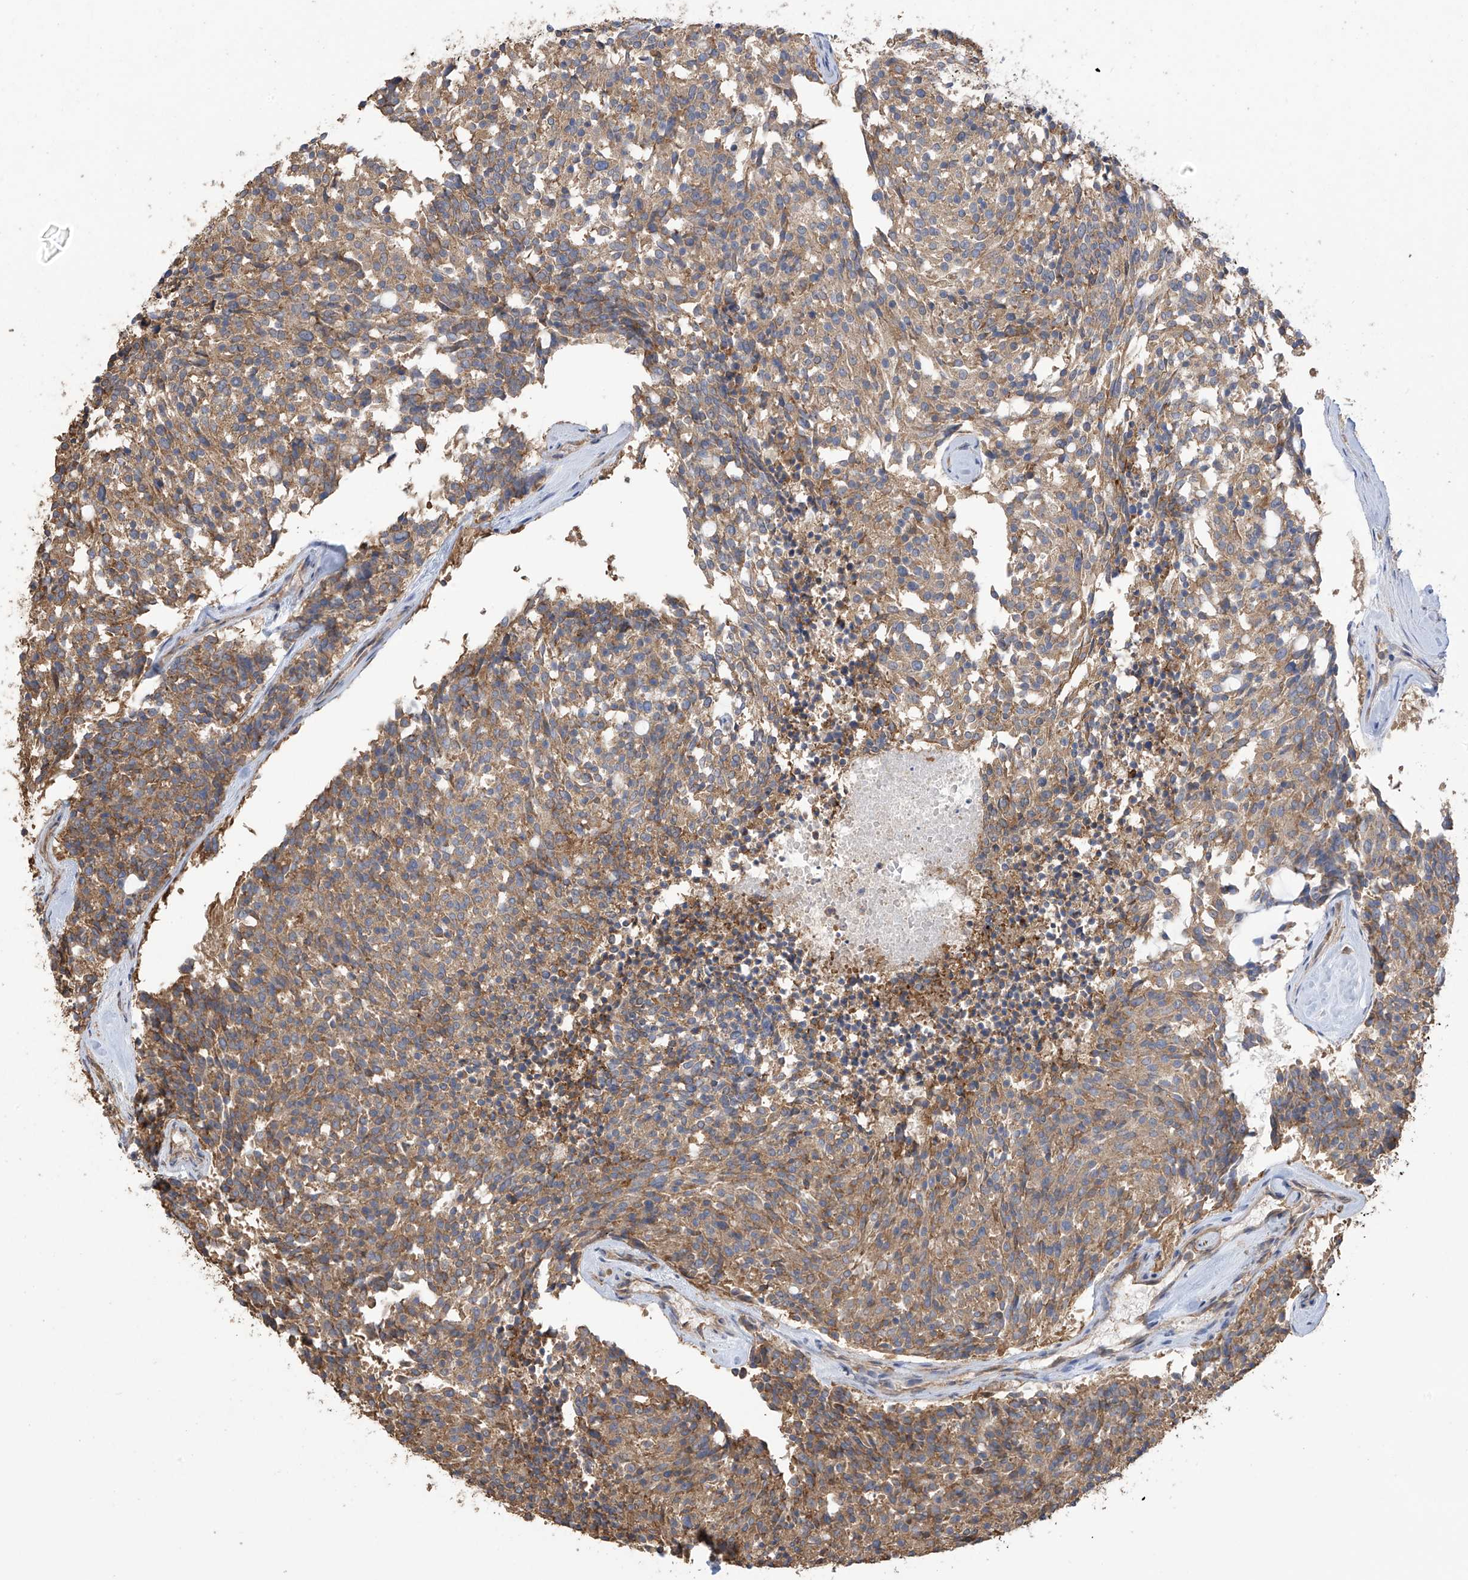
{"staining": {"intensity": "moderate", "quantity": ">75%", "location": "cytoplasmic/membranous"}, "tissue": "carcinoid", "cell_type": "Tumor cells", "image_type": "cancer", "snomed": [{"axis": "morphology", "description": "Carcinoid, malignant, NOS"}, {"axis": "topography", "description": "Pancreas"}], "caption": "Moderate cytoplasmic/membranous staining is present in about >75% of tumor cells in carcinoid.", "gene": "COX10", "patient": {"sex": "female", "age": 54}}